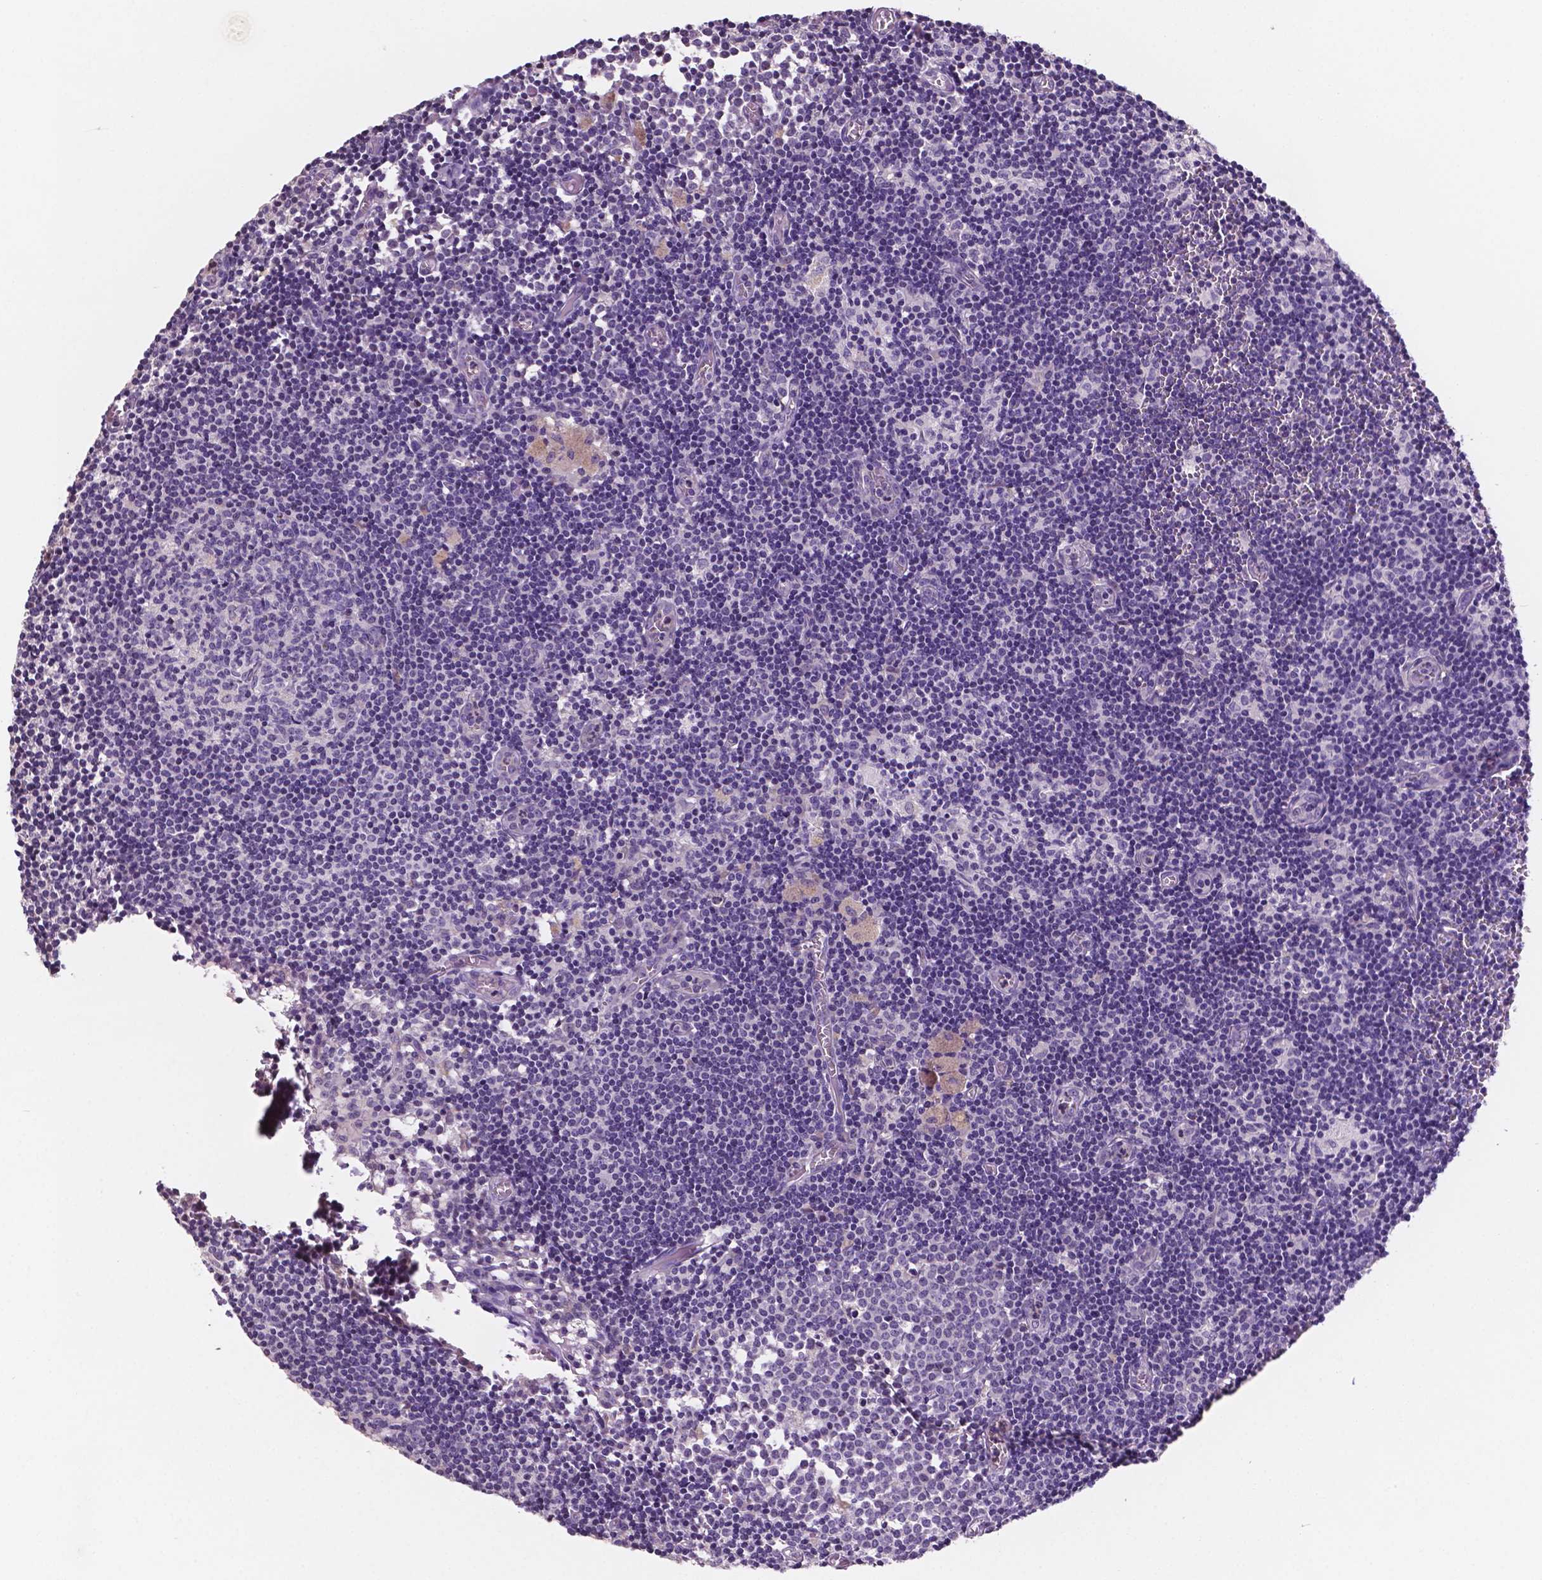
{"staining": {"intensity": "negative", "quantity": "none", "location": "none"}, "tissue": "lymph node", "cell_type": "Germinal center cells", "image_type": "normal", "snomed": [{"axis": "morphology", "description": "Normal tissue, NOS"}, {"axis": "topography", "description": "Lymph node"}], "caption": "Immunohistochemistry histopathology image of normal human lymph node stained for a protein (brown), which displays no expression in germinal center cells. The staining was performed using DAB to visualize the protein expression in brown, while the nuclei were stained in blue with hematoxylin (Magnification: 20x).", "gene": "MKRN2OS", "patient": {"sex": "female", "age": 52}}